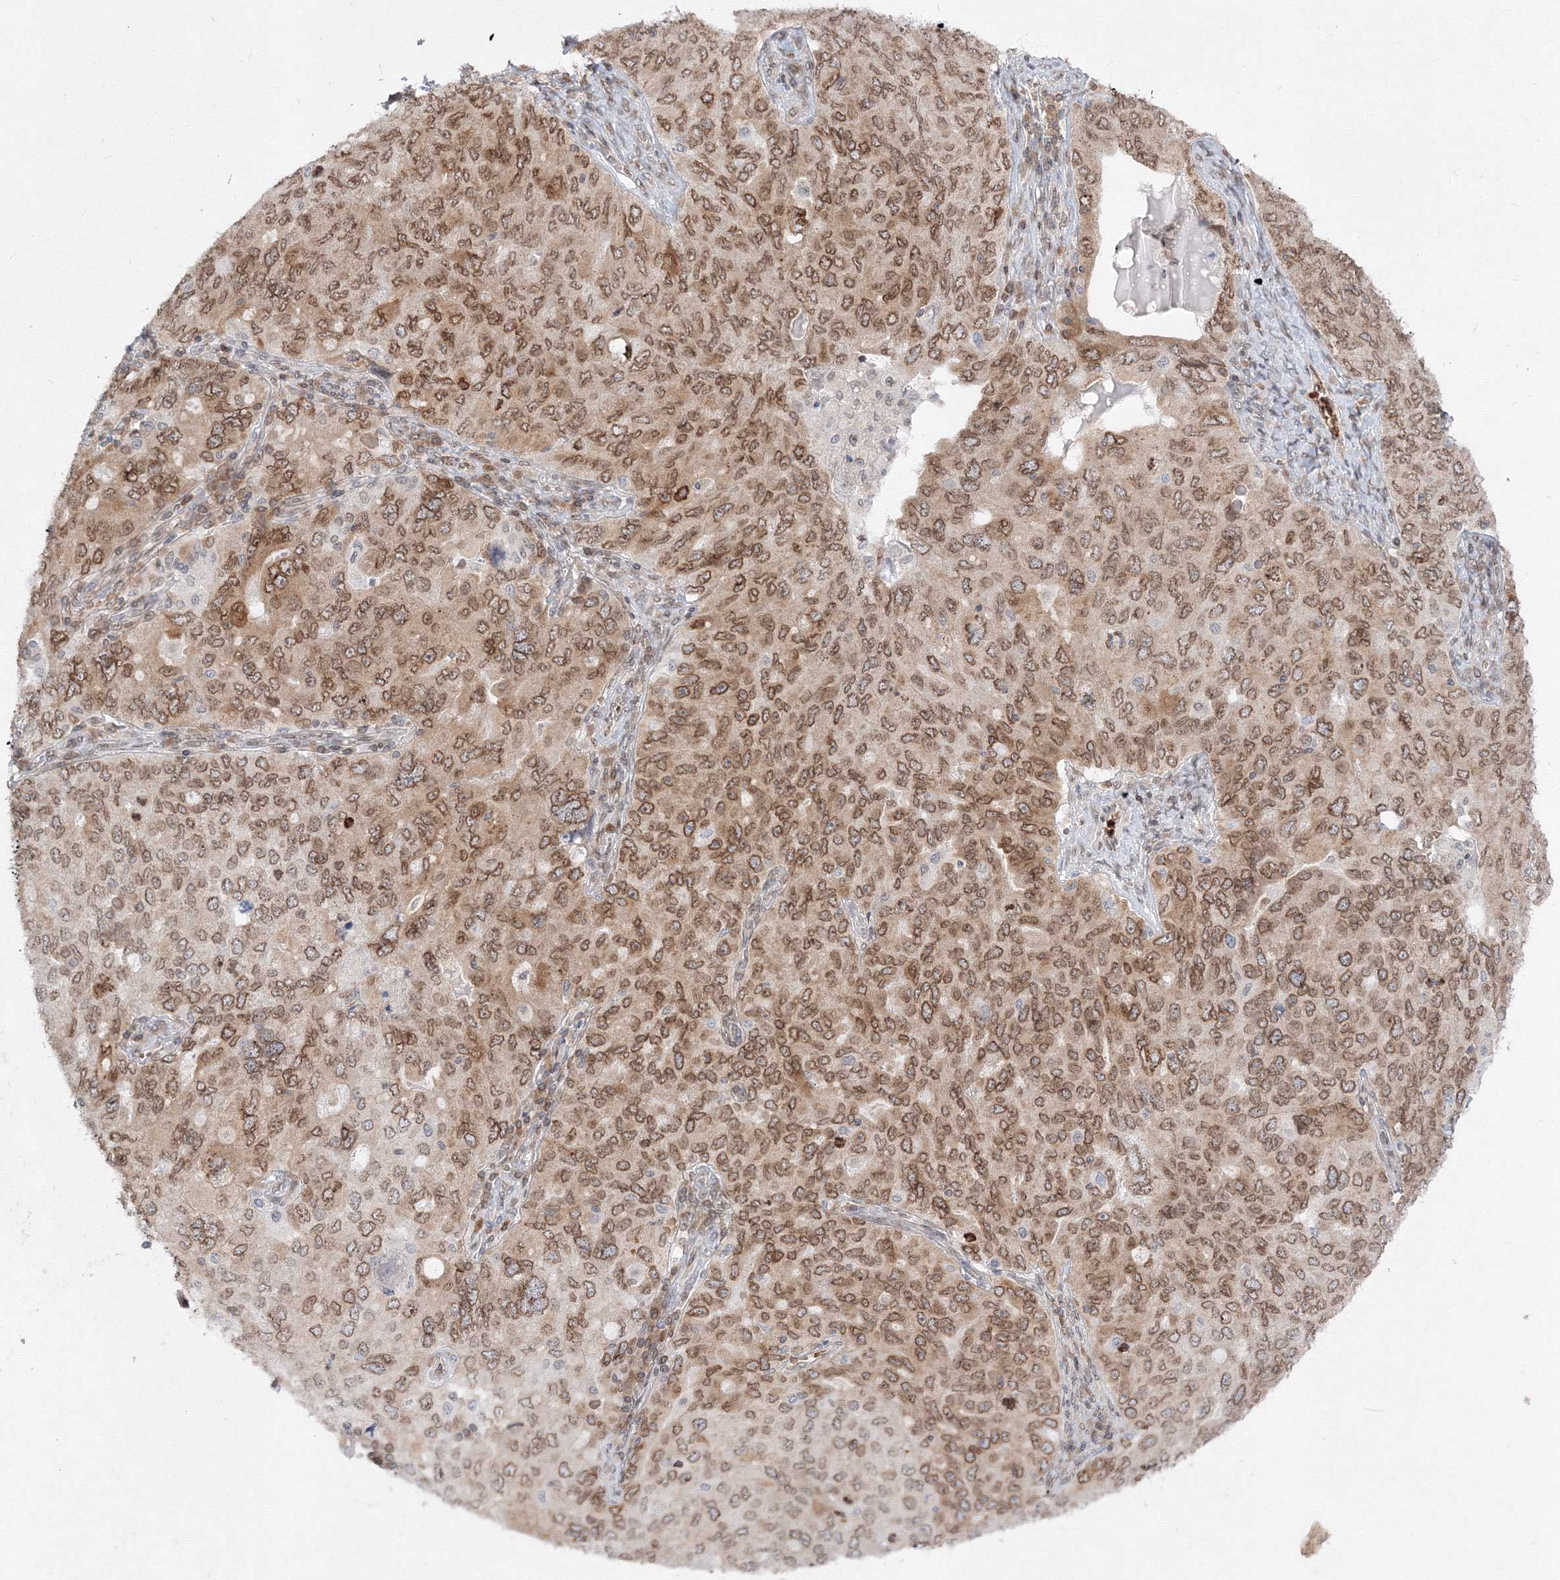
{"staining": {"intensity": "moderate", "quantity": ">75%", "location": "cytoplasmic/membranous,nuclear"}, "tissue": "ovarian cancer", "cell_type": "Tumor cells", "image_type": "cancer", "snomed": [{"axis": "morphology", "description": "Carcinoma, endometroid"}, {"axis": "topography", "description": "Ovary"}], "caption": "An IHC image of neoplastic tissue is shown. Protein staining in brown labels moderate cytoplasmic/membranous and nuclear positivity in ovarian endometroid carcinoma within tumor cells. (DAB (3,3'-diaminobenzidine) IHC with brightfield microscopy, high magnification).", "gene": "DNAJB2", "patient": {"sex": "female", "age": 62}}